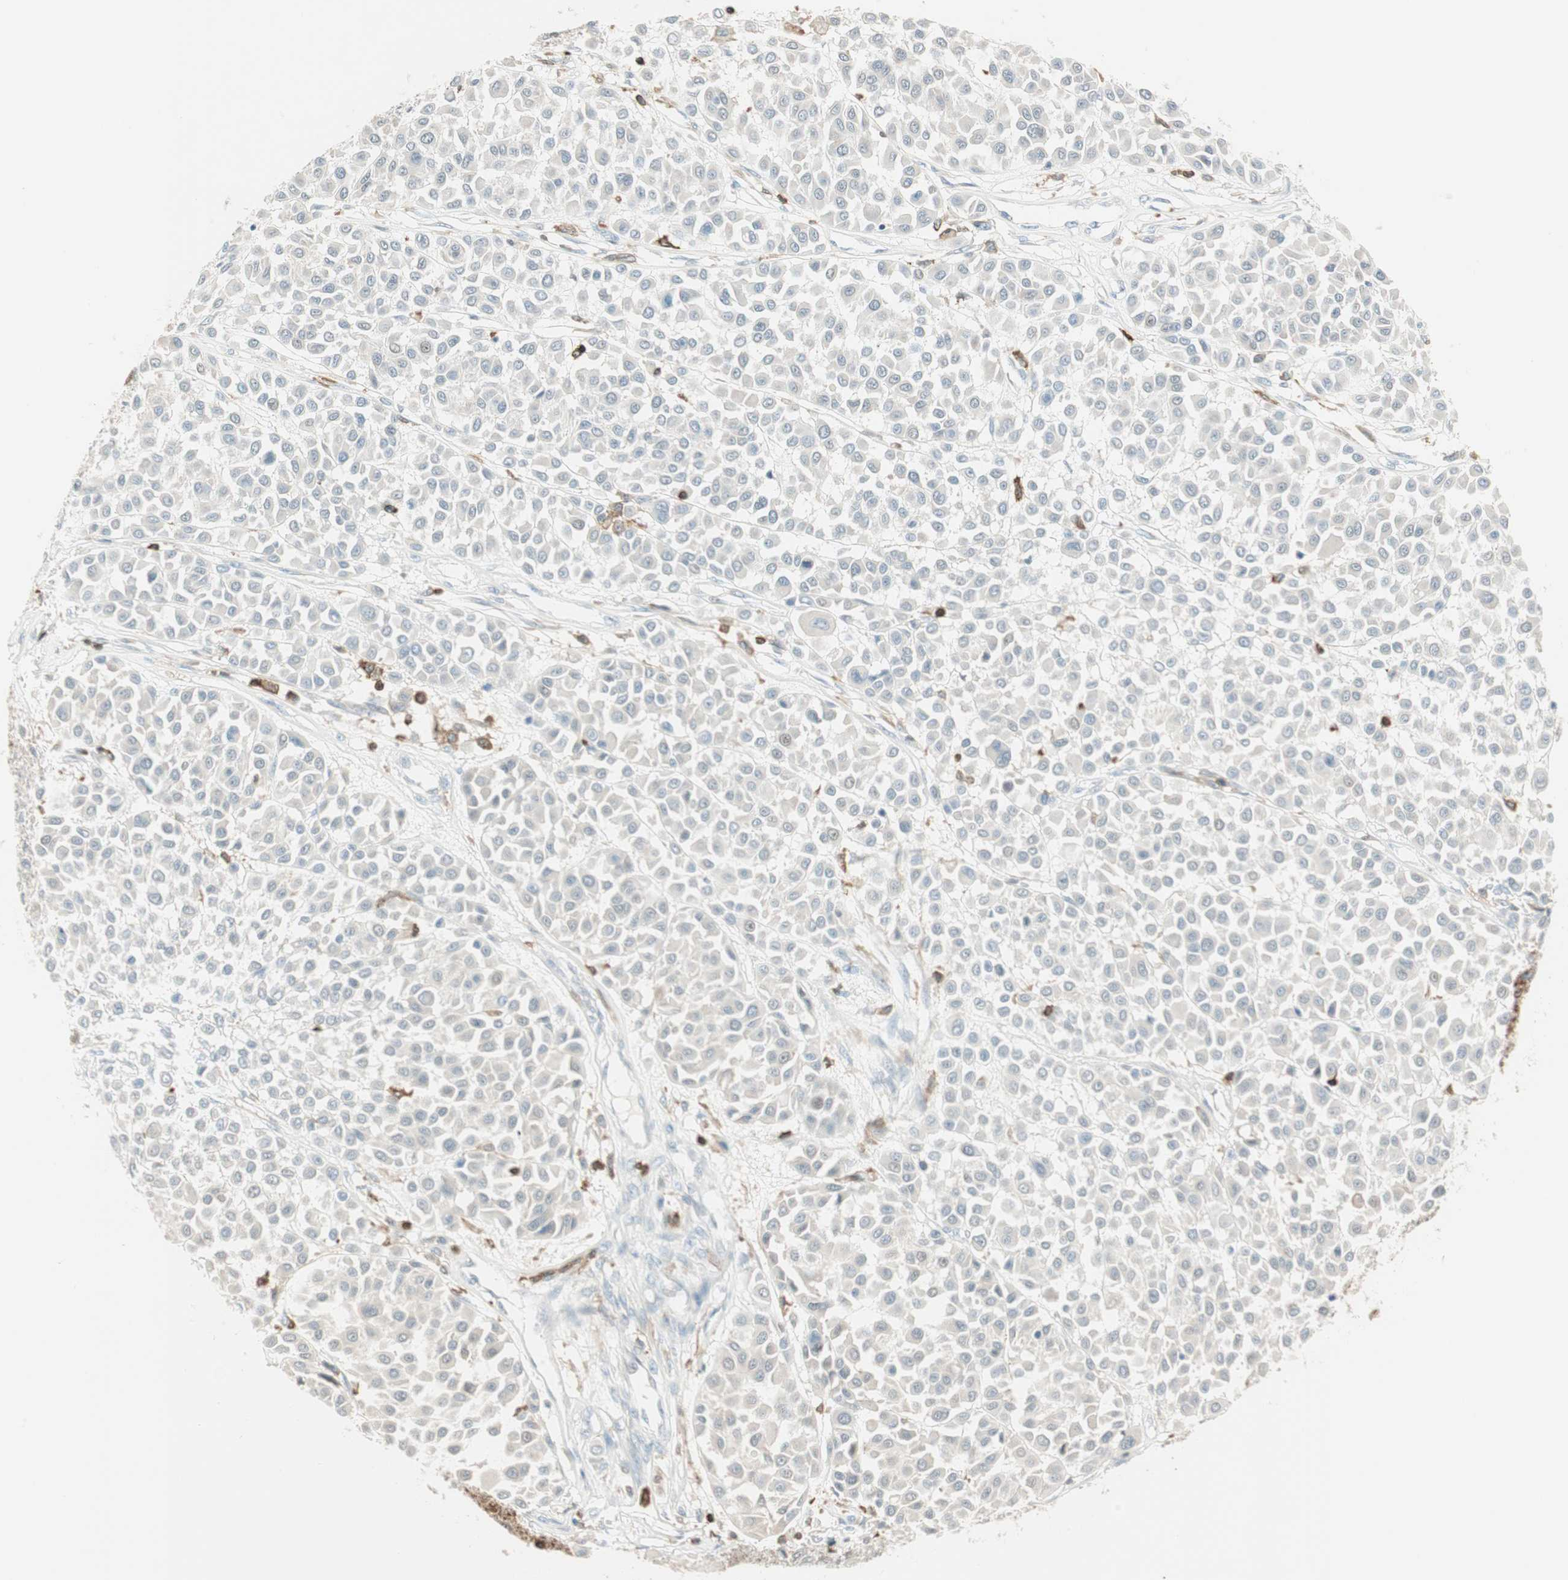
{"staining": {"intensity": "weak", "quantity": "25%-75%", "location": "cytoplasmic/membranous"}, "tissue": "melanoma", "cell_type": "Tumor cells", "image_type": "cancer", "snomed": [{"axis": "morphology", "description": "Malignant melanoma, Metastatic site"}, {"axis": "topography", "description": "Soft tissue"}], "caption": "Protein expression analysis of human malignant melanoma (metastatic site) reveals weak cytoplasmic/membranous staining in approximately 25%-75% of tumor cells.", "gene": "HPGD", "patient": {"sex": "male", "age": 41}}